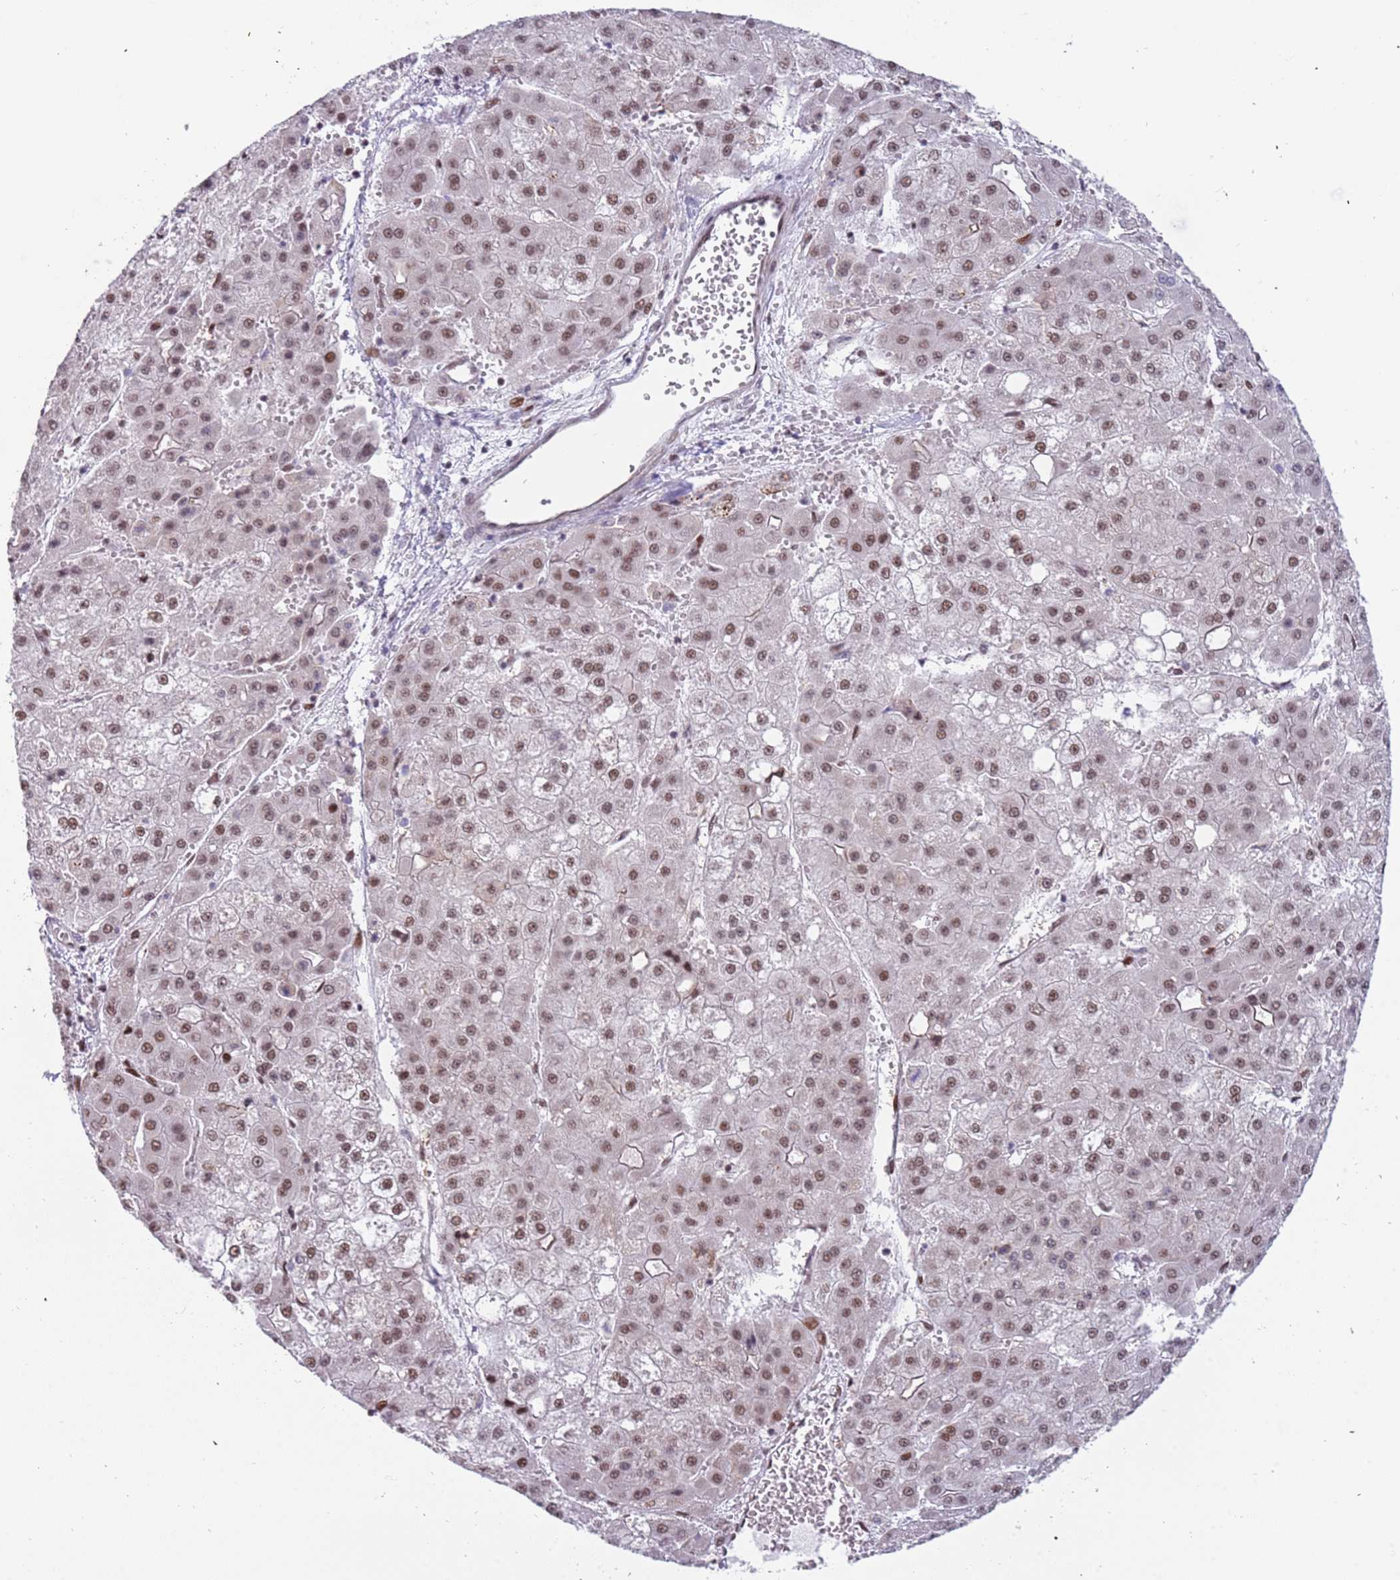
{"staining": {"intensity": "moderate", "quantity": ">75%", "location": "nuclear"}, "tissue": "liver cancer", "cell_type": "Tumor cells", "image_type": "cancer", "snomed": [{"axis": "morphology", "description": "Carcinoma, Hepatocellular, NOS"}, {"axis": "topography", "description": "Liver"}], "caption": "Immunohistochemical staining of liver hepatocellular carcinoma exhibits moderate nuclear protein staining in approximately >75% of tumor cells.", "gene": "LRMDA", "patient": {"sex": "male", "age": 47}}